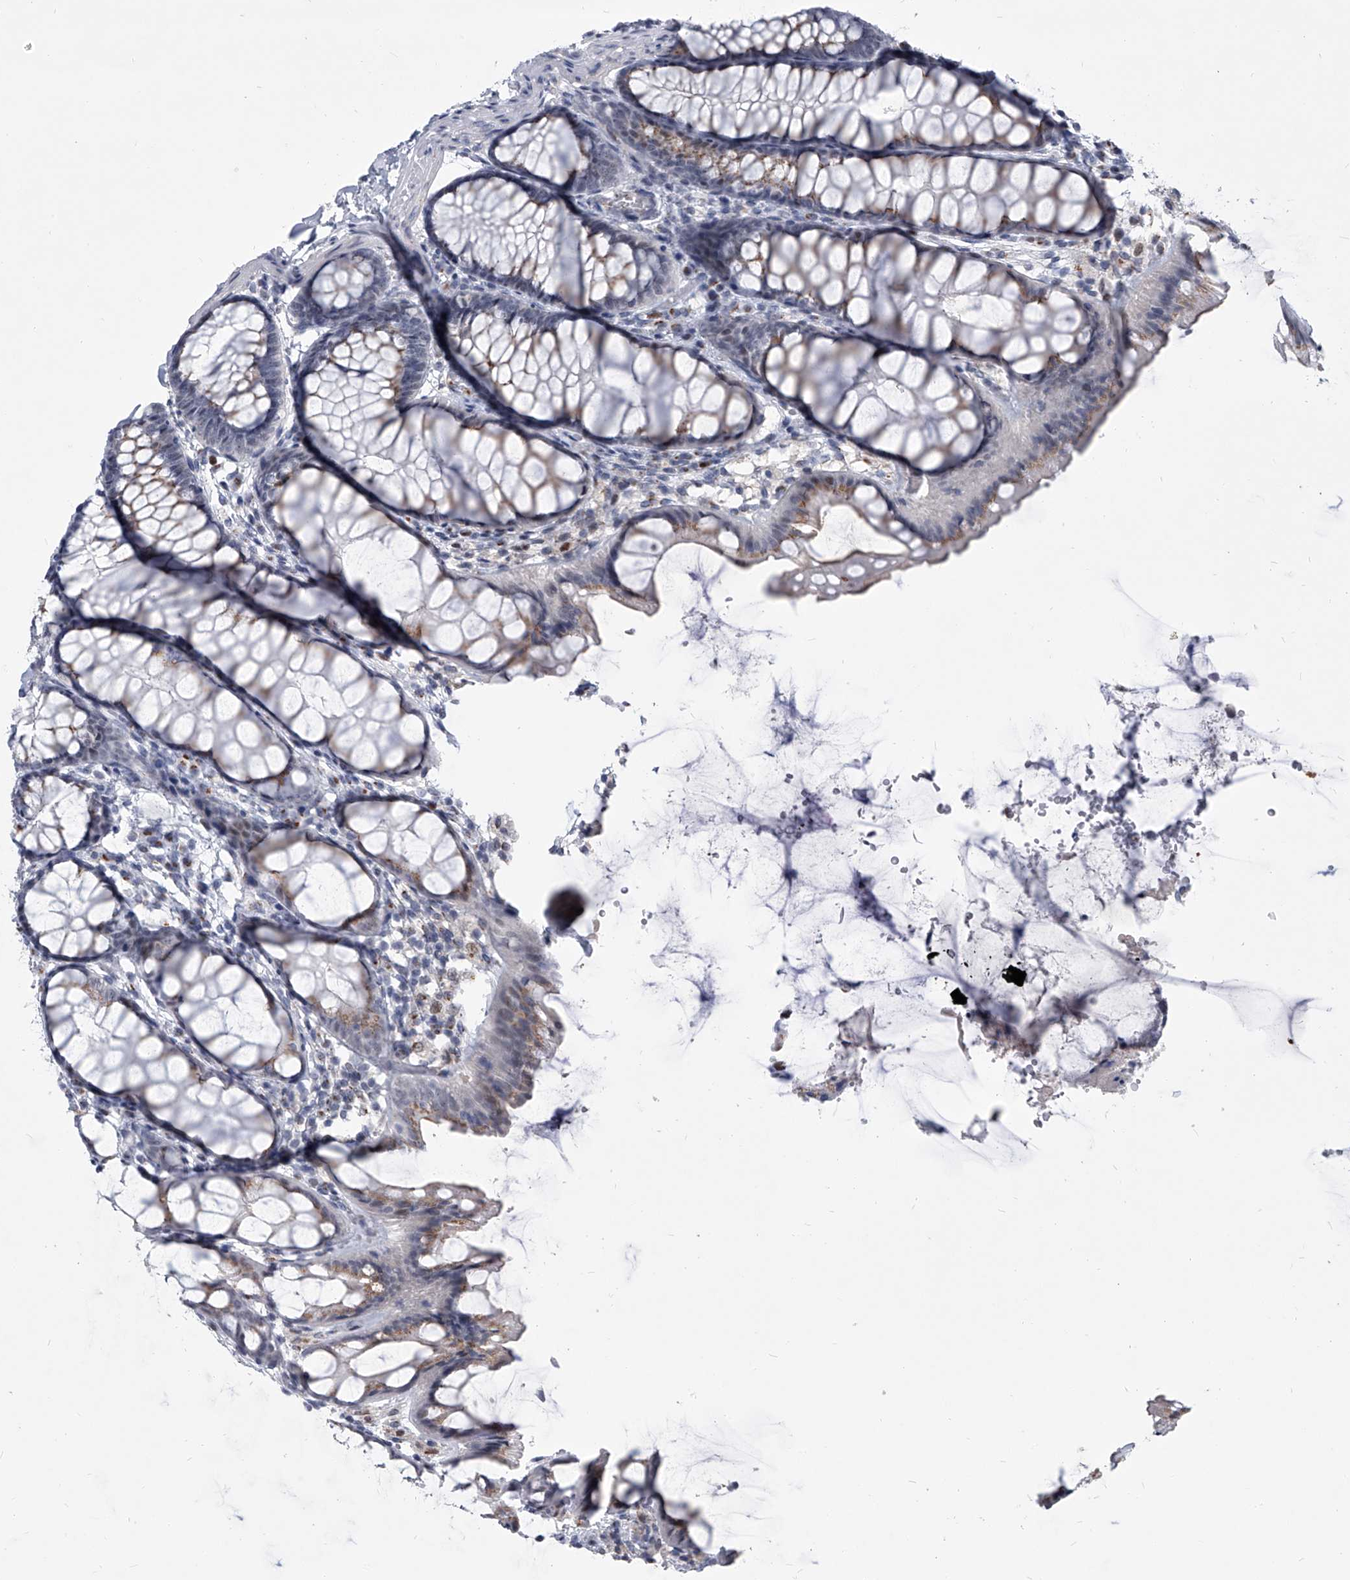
{"staining": {"intensity": "negative", "quantity": "none", "location": "none"}, "tissue": "colon", "cell_type": "Endothelial cells", "image_type": "normal", "snomed": [{"axis": "morphology", "description": "Normal tissue, NOS"}, {"axis": "topography", "description": "Colon"}], "caption": "Immunohistochemistry image of unremarkable colon: human colon stained with DAB displays no significant protein positivity in endothelial cells.", "gene": "EVA1C", "patient": {"sex": "male", "age": 47}}